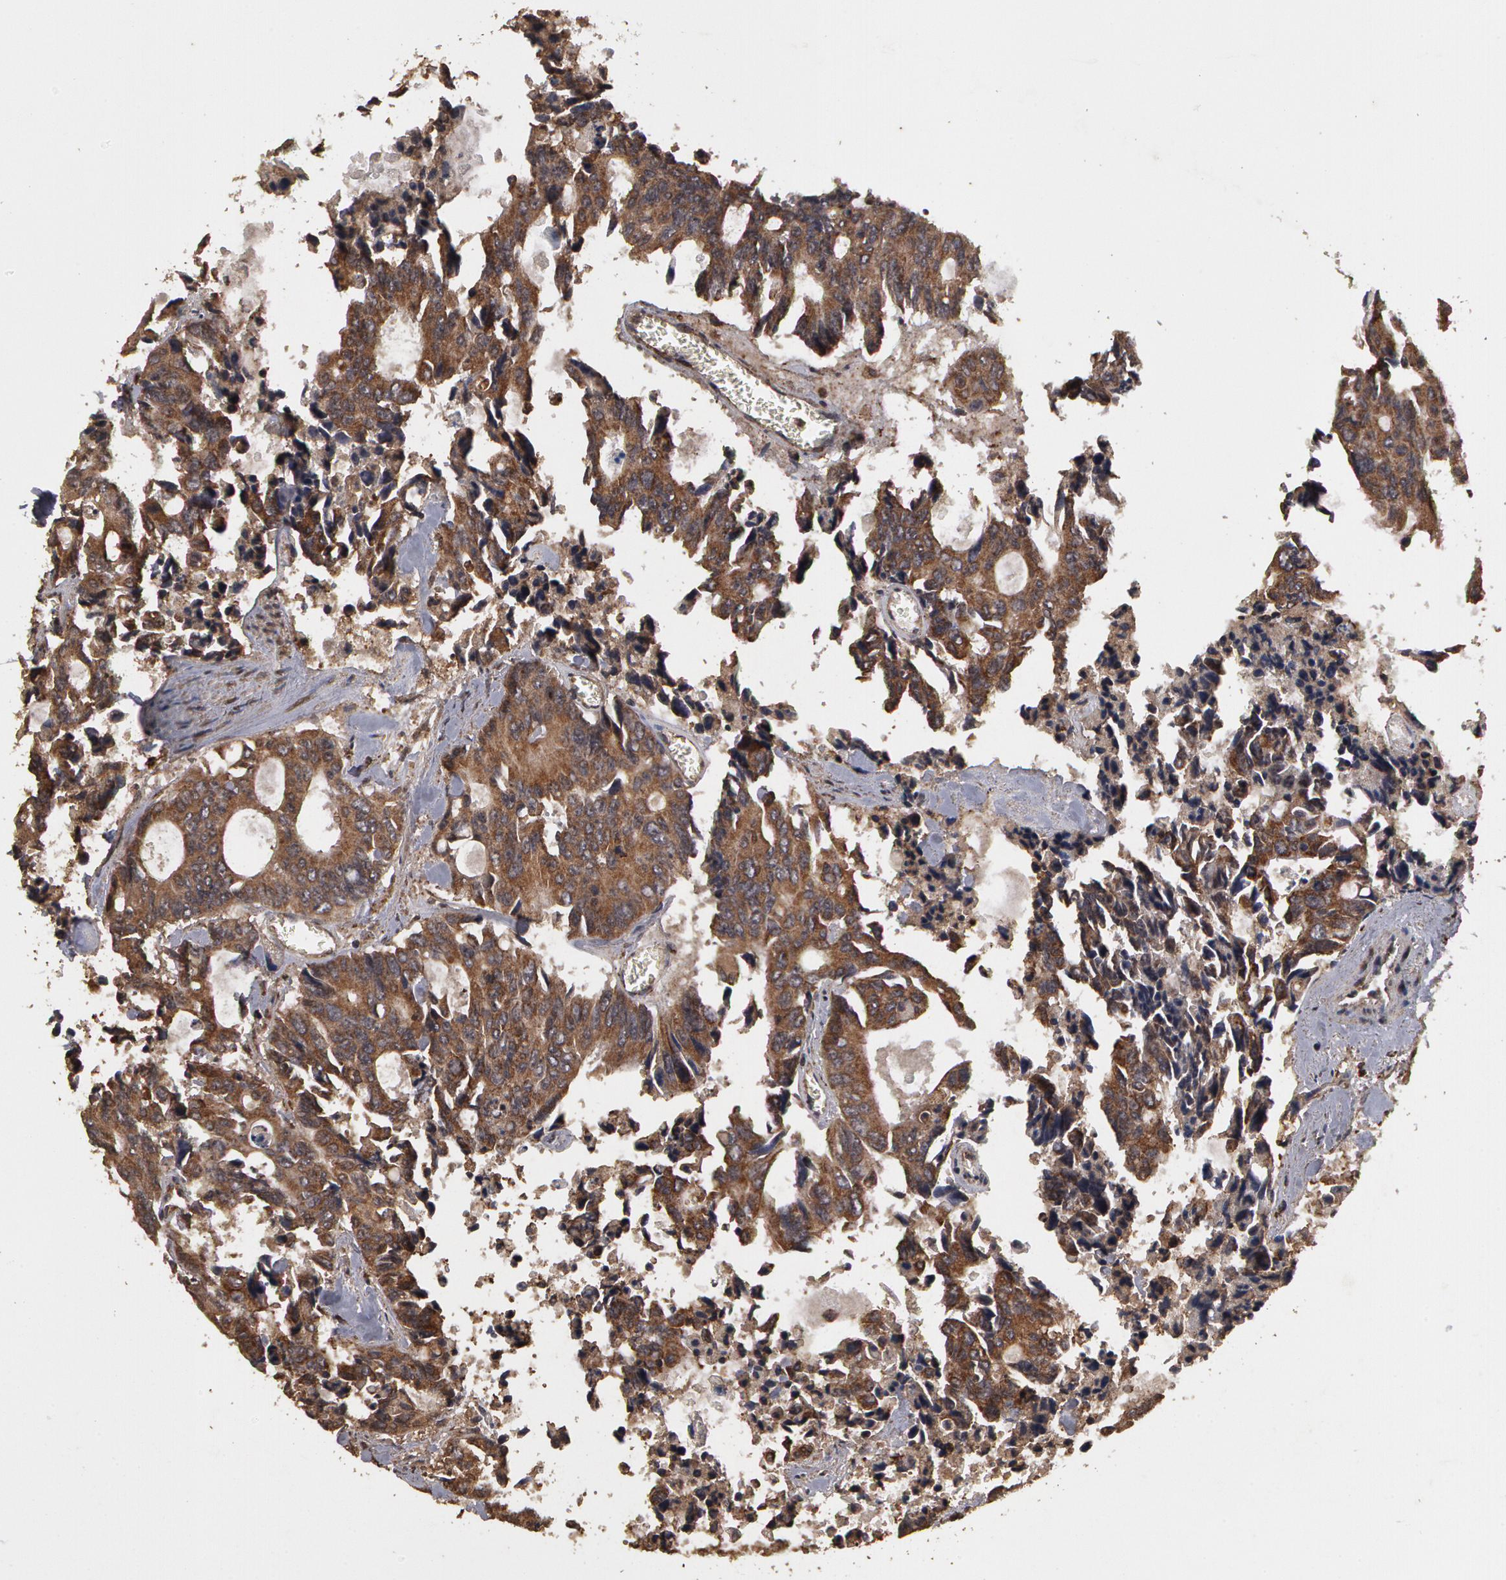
{"staining": {"intensity": "moderate", "quantity": ">75%", "location": "cytoplasmic/membranous"}, "tissue": "colorectal cancer", "cell_type": "Tumor cells", "image_type": "cancer", "snomed": [{"axis": "morphology", "description": "Adenocarcinoma, NOS"}, {"axis": "topography", "description": "Rectum"}], "caption": "Immunohistochemistry micrograph of neoplastic tissue: human colorectal cancer (adenocarcinoma) stained using immunohistochemistry exhibits medium levels of moderate protein expression localized specifically in the cytoplasmic/membranous of tumor cells, appearing as a cytoplasmic/membranous brown color.", "gene": "CALR", "patient": {"sex": "male", "age": 76}}